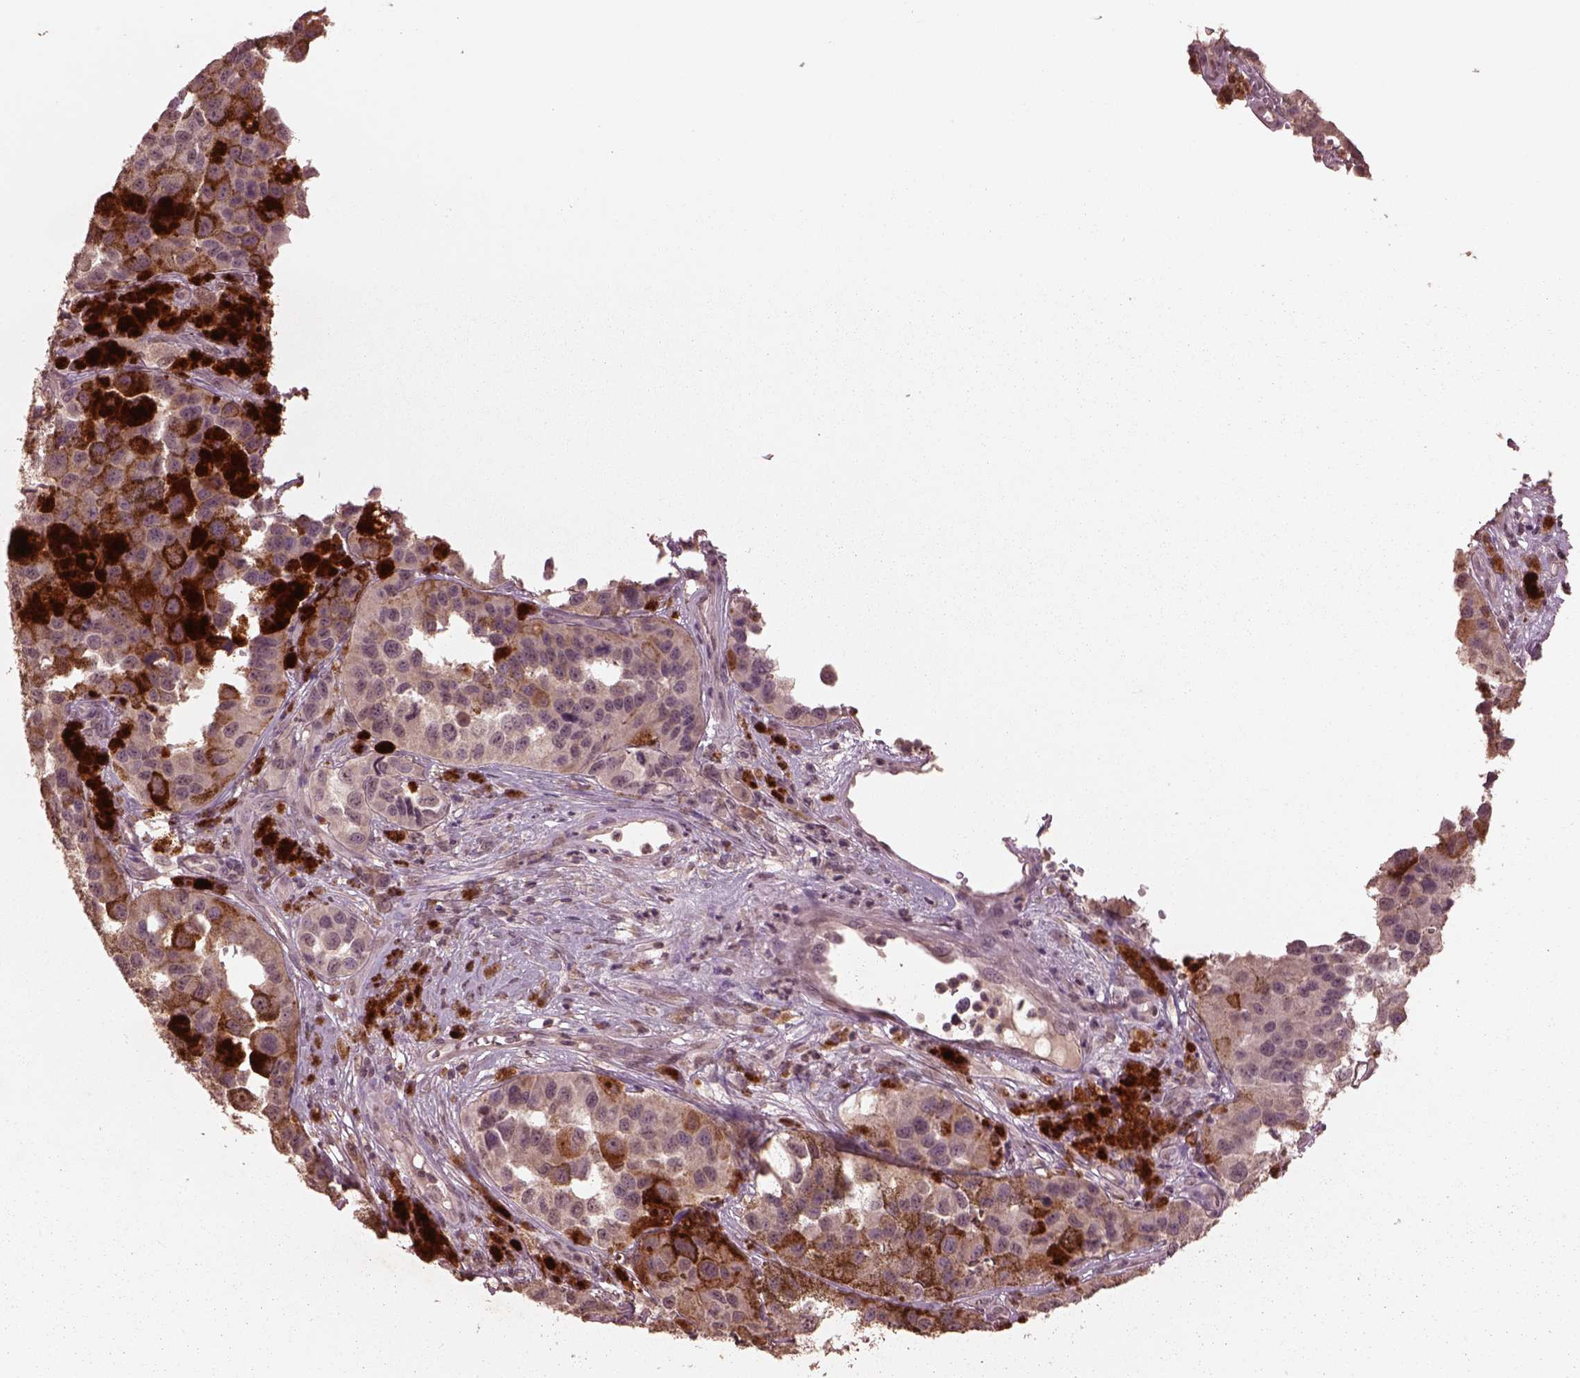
{"staining": {"intensity": "negative", "quantity": "none", "location": "none"}, "tissue": "melanoma", "cell_type": "Tumor cells", "image_type": "cancer", "snomed": [{"axis": "morphology", "description": "Malignant melanoma, NOS"}, {"axis": "topography", "description": "Skin"}], "caption": "Immunohistochemistry (IHC) micrograph of malignant melanoma stained for a protein (brown), which shows no expression in tumor cells.", "gene": "CPT1C", "patient": {"sex": "female", "age": 58}}